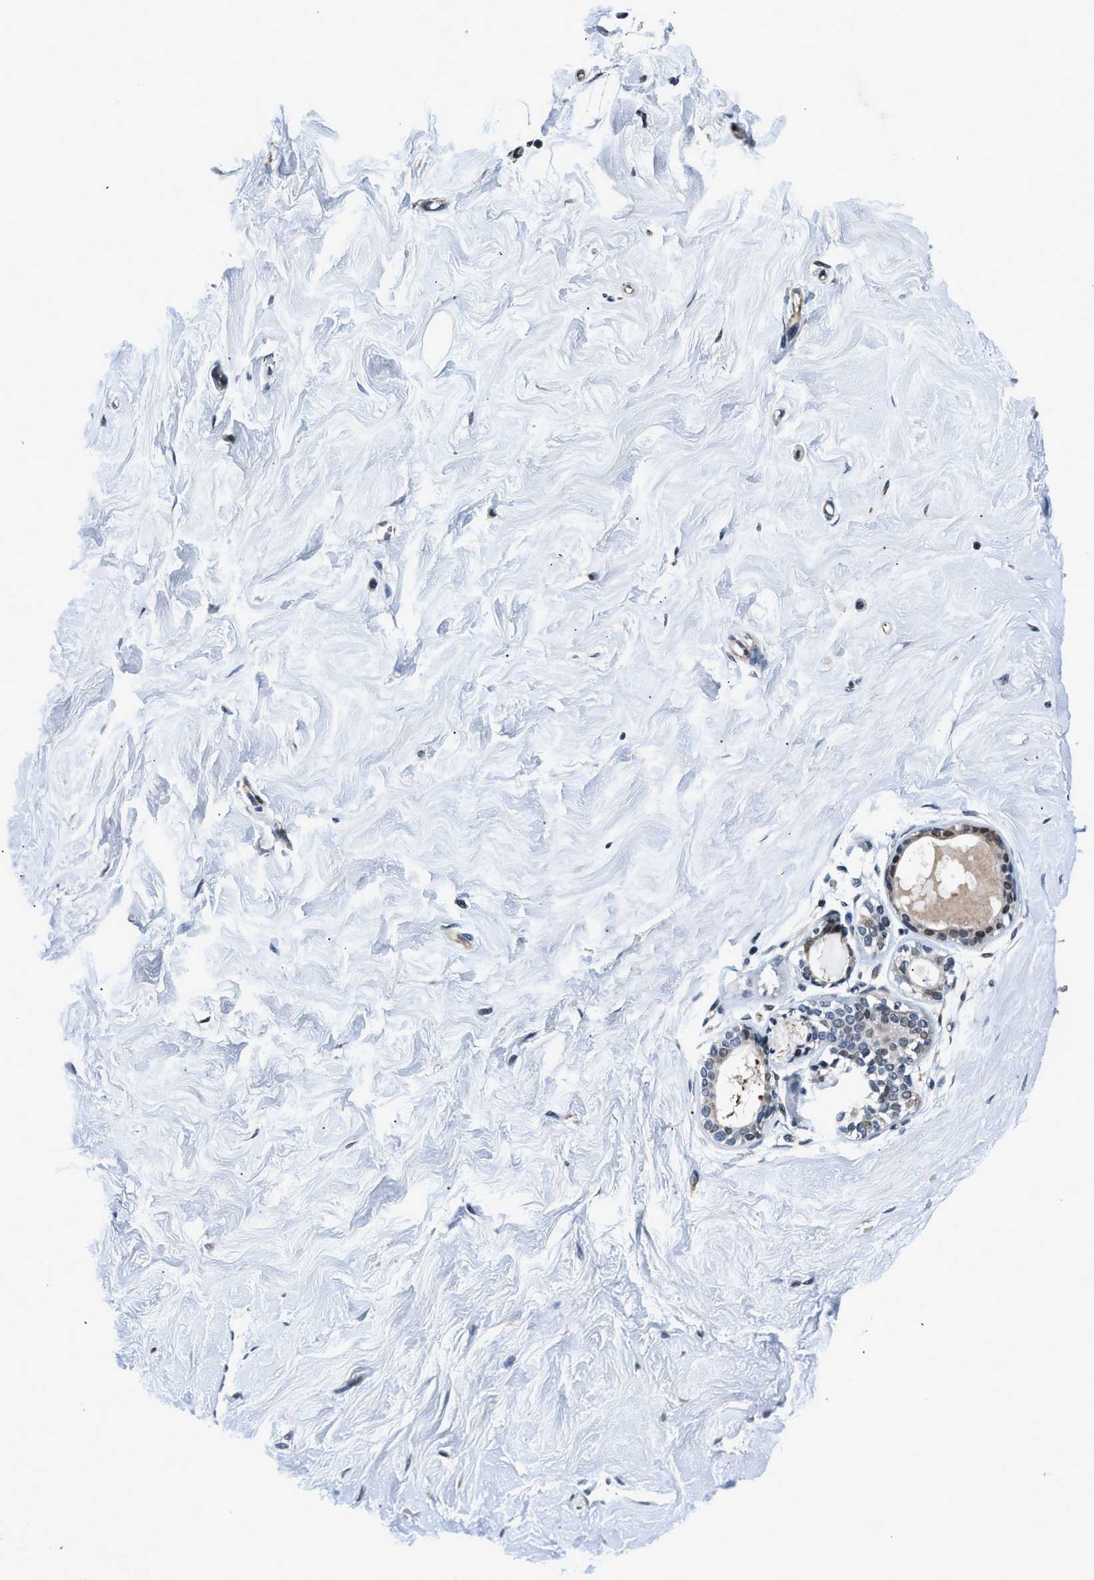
{"staining": {"intensity": "negative", "quantity": "none", "location": "none"}, "tissue": "breast", "cell_type": "Adipocytes", "image_type": "normal", "snomed": [{"axis": "morphology", "description": "Normal tissue, NOS"}, {"axis": "topography", "description": "Breast"}], "caption": "Breast was stained to show a protein in brown. There is no significant positivity in adipocytes.", "gene": "PRPSAP2", "patient": {"sex": "female", "age": 23}}